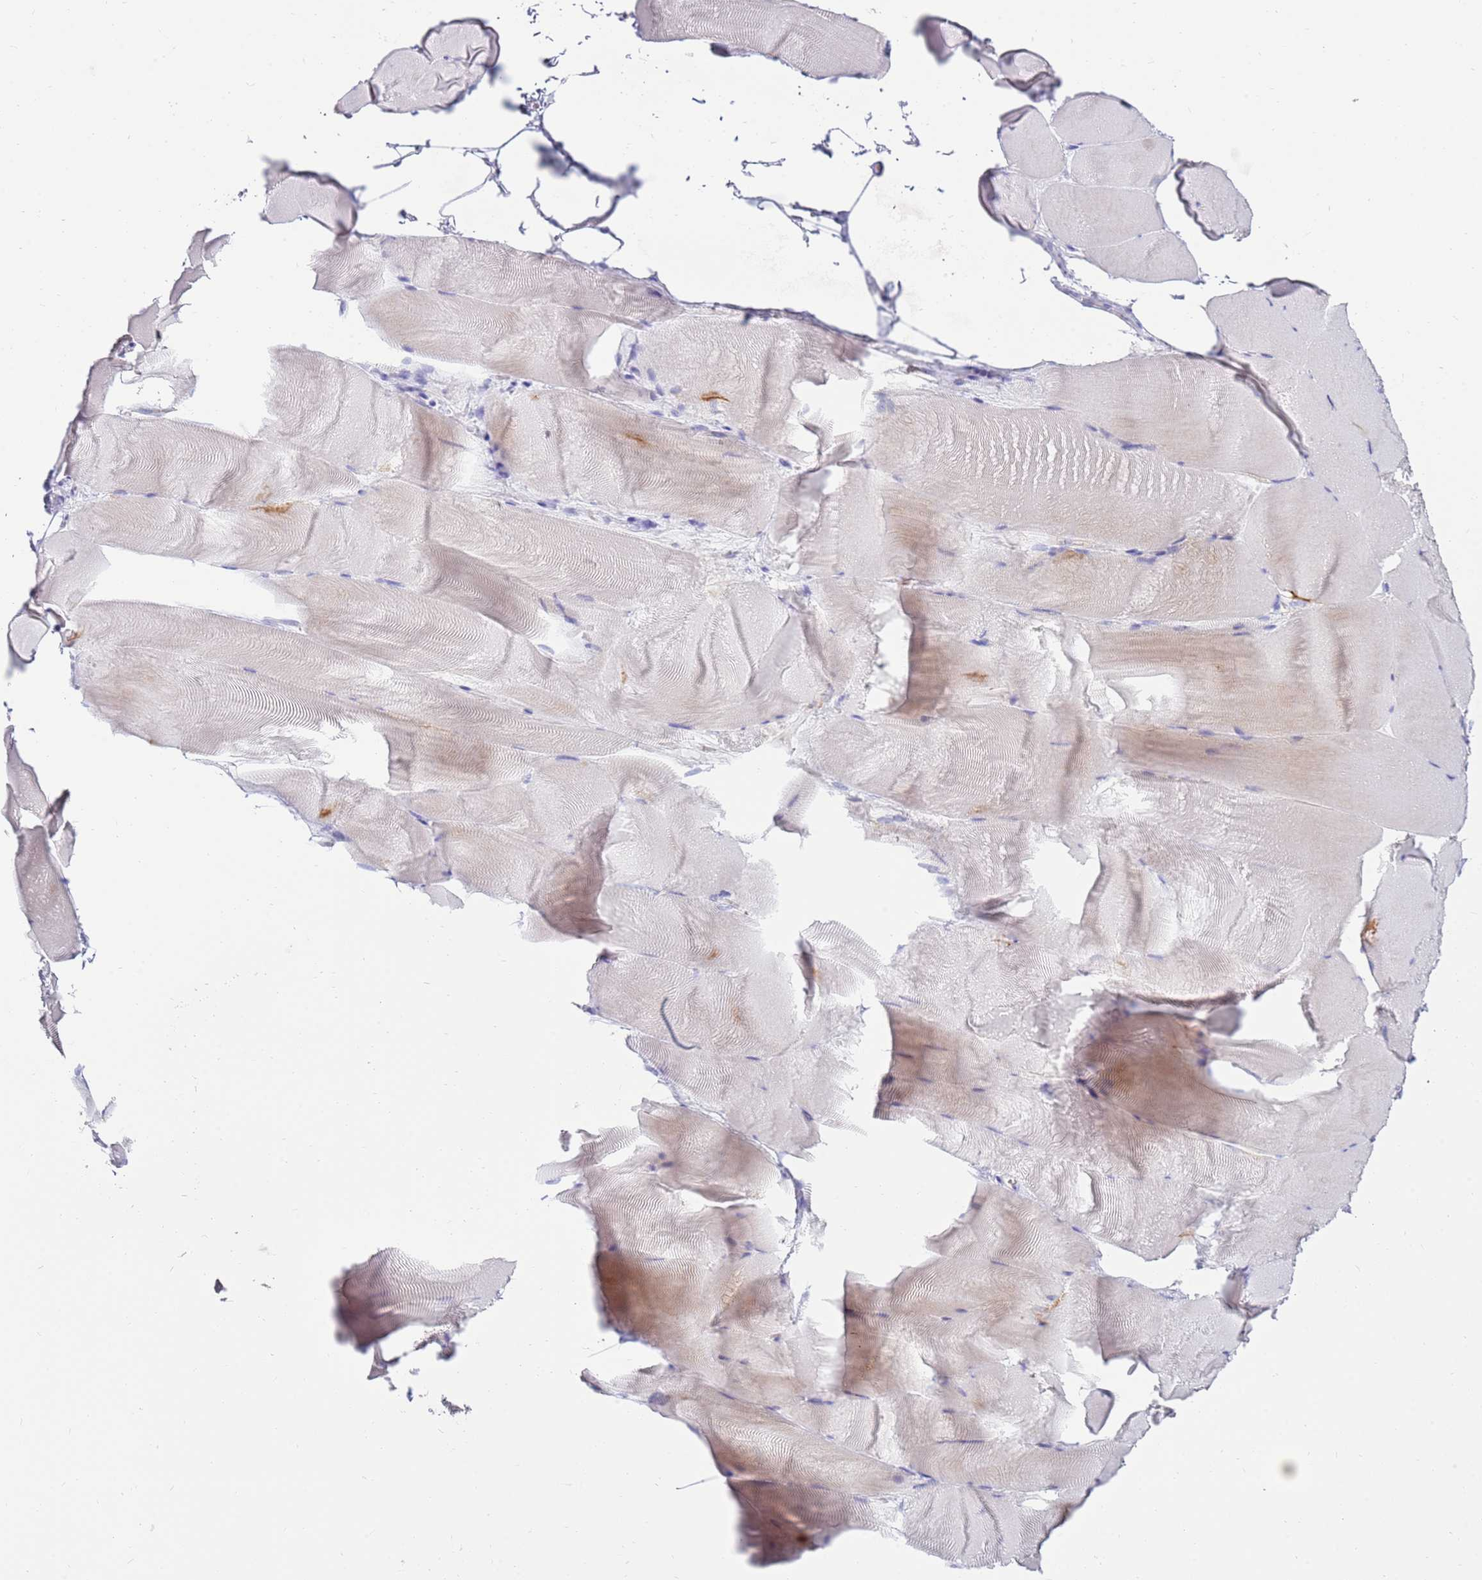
{"staining": {"intensity": "weak", "quantity": "<25%", "location": "cytoplasmic/membranous"}, "tissue": "skeletal muscle", "cell_type": "Myocytes", "image_type": "normal", "snomed": [{"axis": "morphology", "description": "Normal tissue, NOS"}, {"axis": "topography", "description": "Skeletal muscle"}], "caption": "Immunohistochemistry (IHC) photomicrograph of benign skeletal muscle: human skeletal muscle stained with DAB displays no significant protein expression in myocytes.", "gene": "EVPLL", "patient": {"sex": "female", "age": 64}}